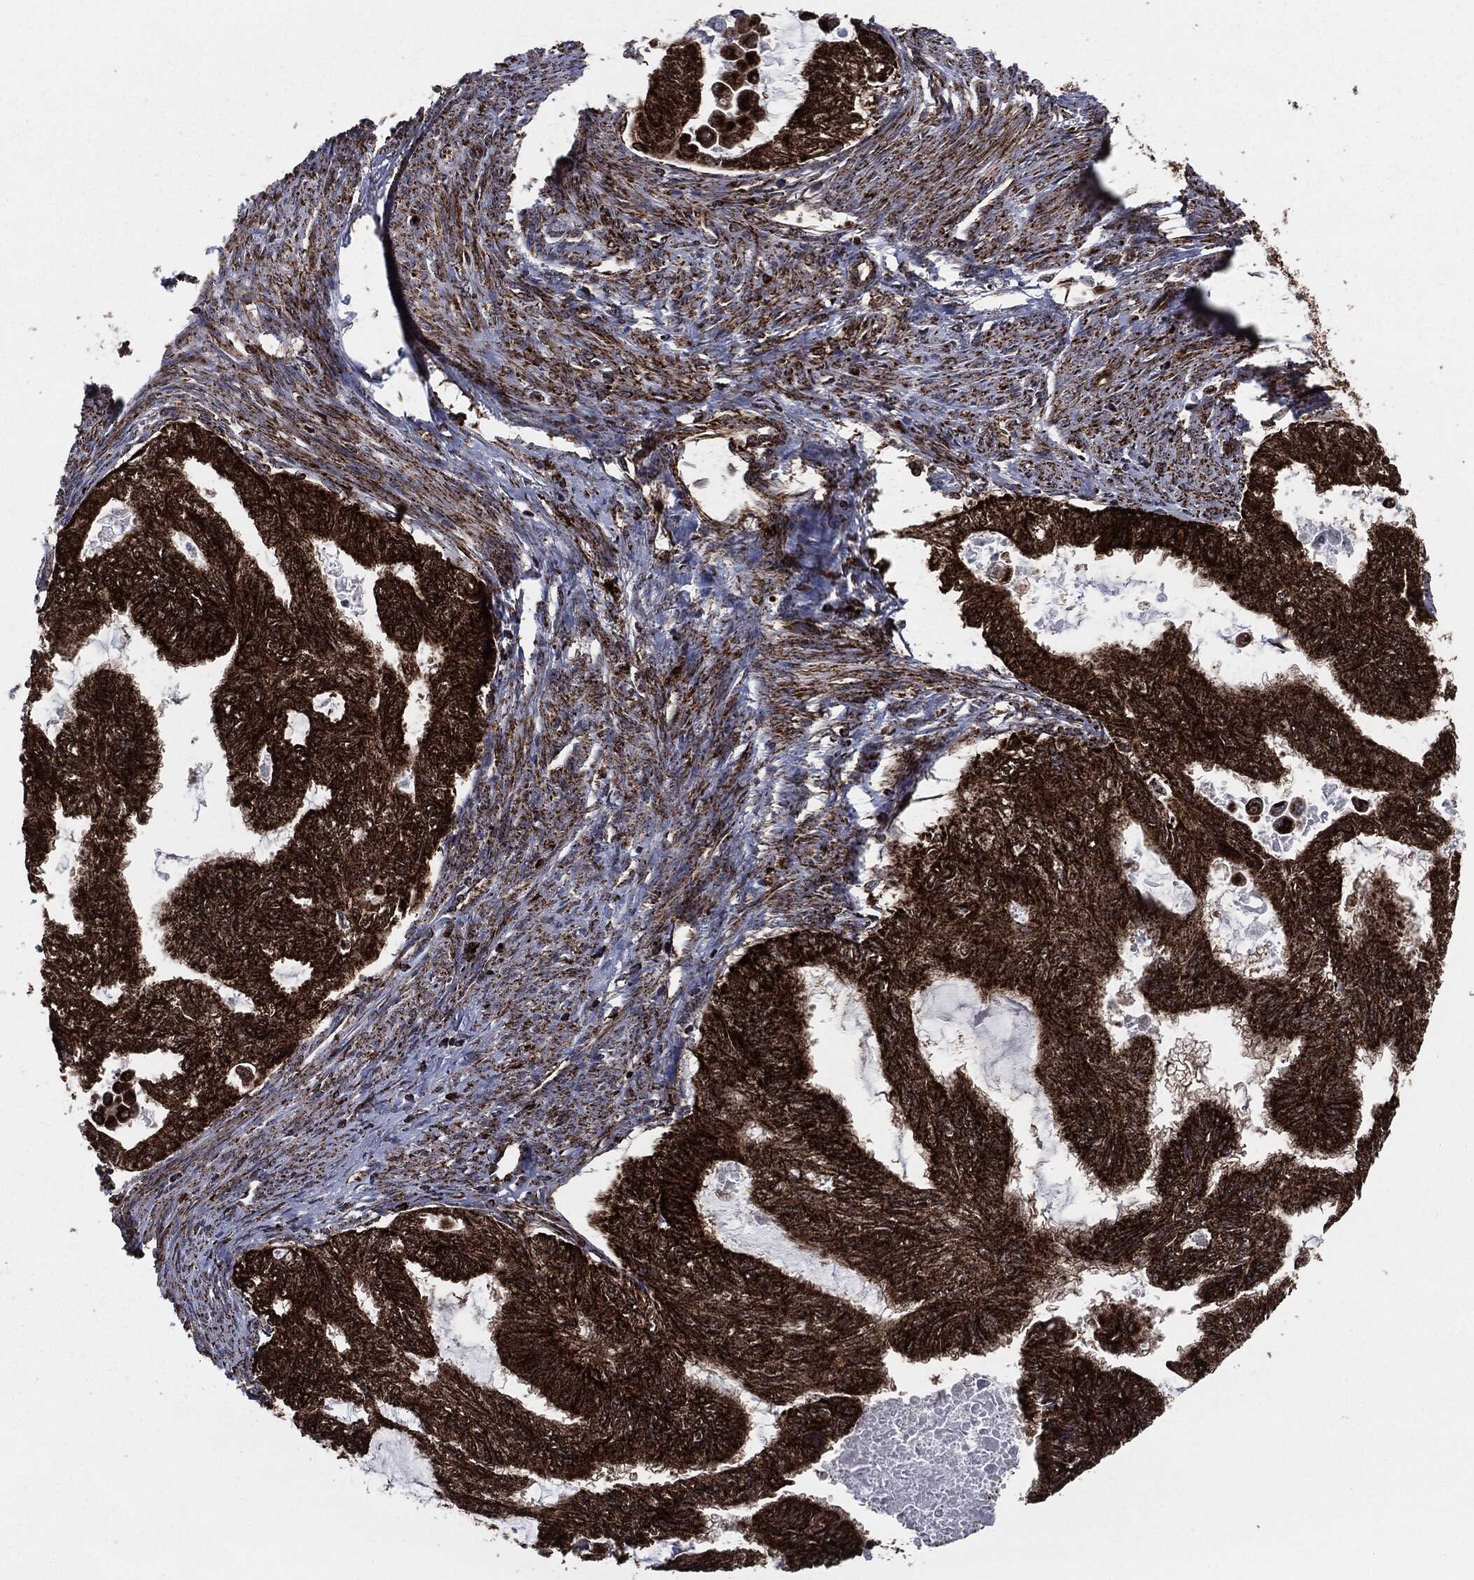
{"staining": {"intensity": "strong", "quantity": ">75%", "location": "cytoplasmic/membranous"}, "tissue": "endometrial cancer", "cell_type": "Tumor cells", "image_type": "cancer", "snomed": [{"axis": "morphology", "description": "Adenocarcinoma, NOS"}, {"axis": "topography", "description": "Endometrium"}], "caption": "Immunohistochemical staining of human endometrial adenocarcinoma displays high levels of strong cytoplasmic/membranous staining in about >75% of tumor cells.", "gene": "FH", "patient": {"sex": "female", "age": 86}}